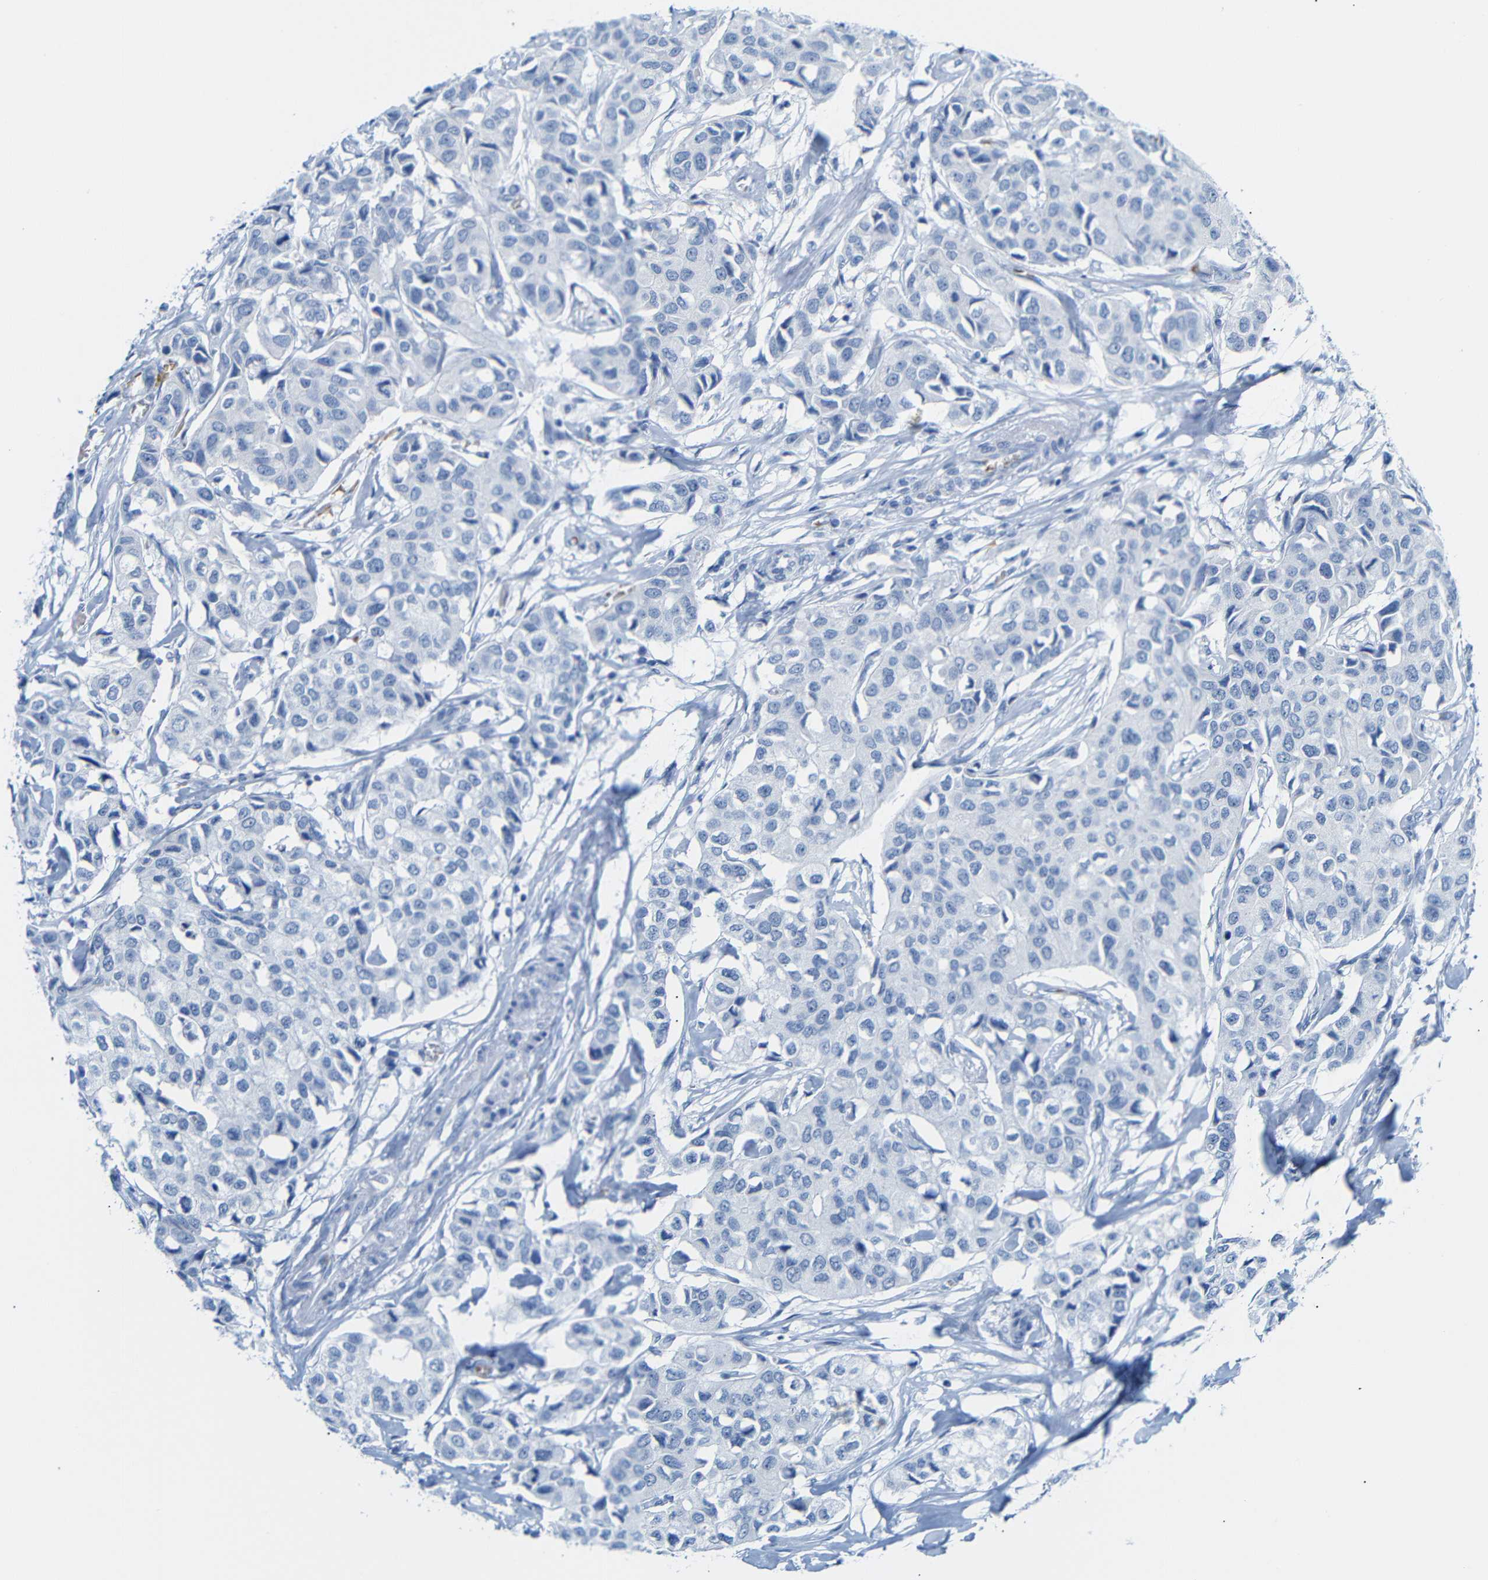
{"staining": {"intensity": "negative", "quantity": "none", "location": "none"}, "tissue": "breast cancer", "cell_type": "Tumor cells", "image_type": "cancer", "snomed": [{"axis": "morphology", "description": "Duct carcinoma"}, {"axis": "topography", "description": "Breast"}], "caption": "This is an immunohistochemistry image of human breast intraductal carcinoma. There is no positivity in tumor cells.", "gene": "ERVMER34-1", "patient": {"sex": "female", "age": 80}}